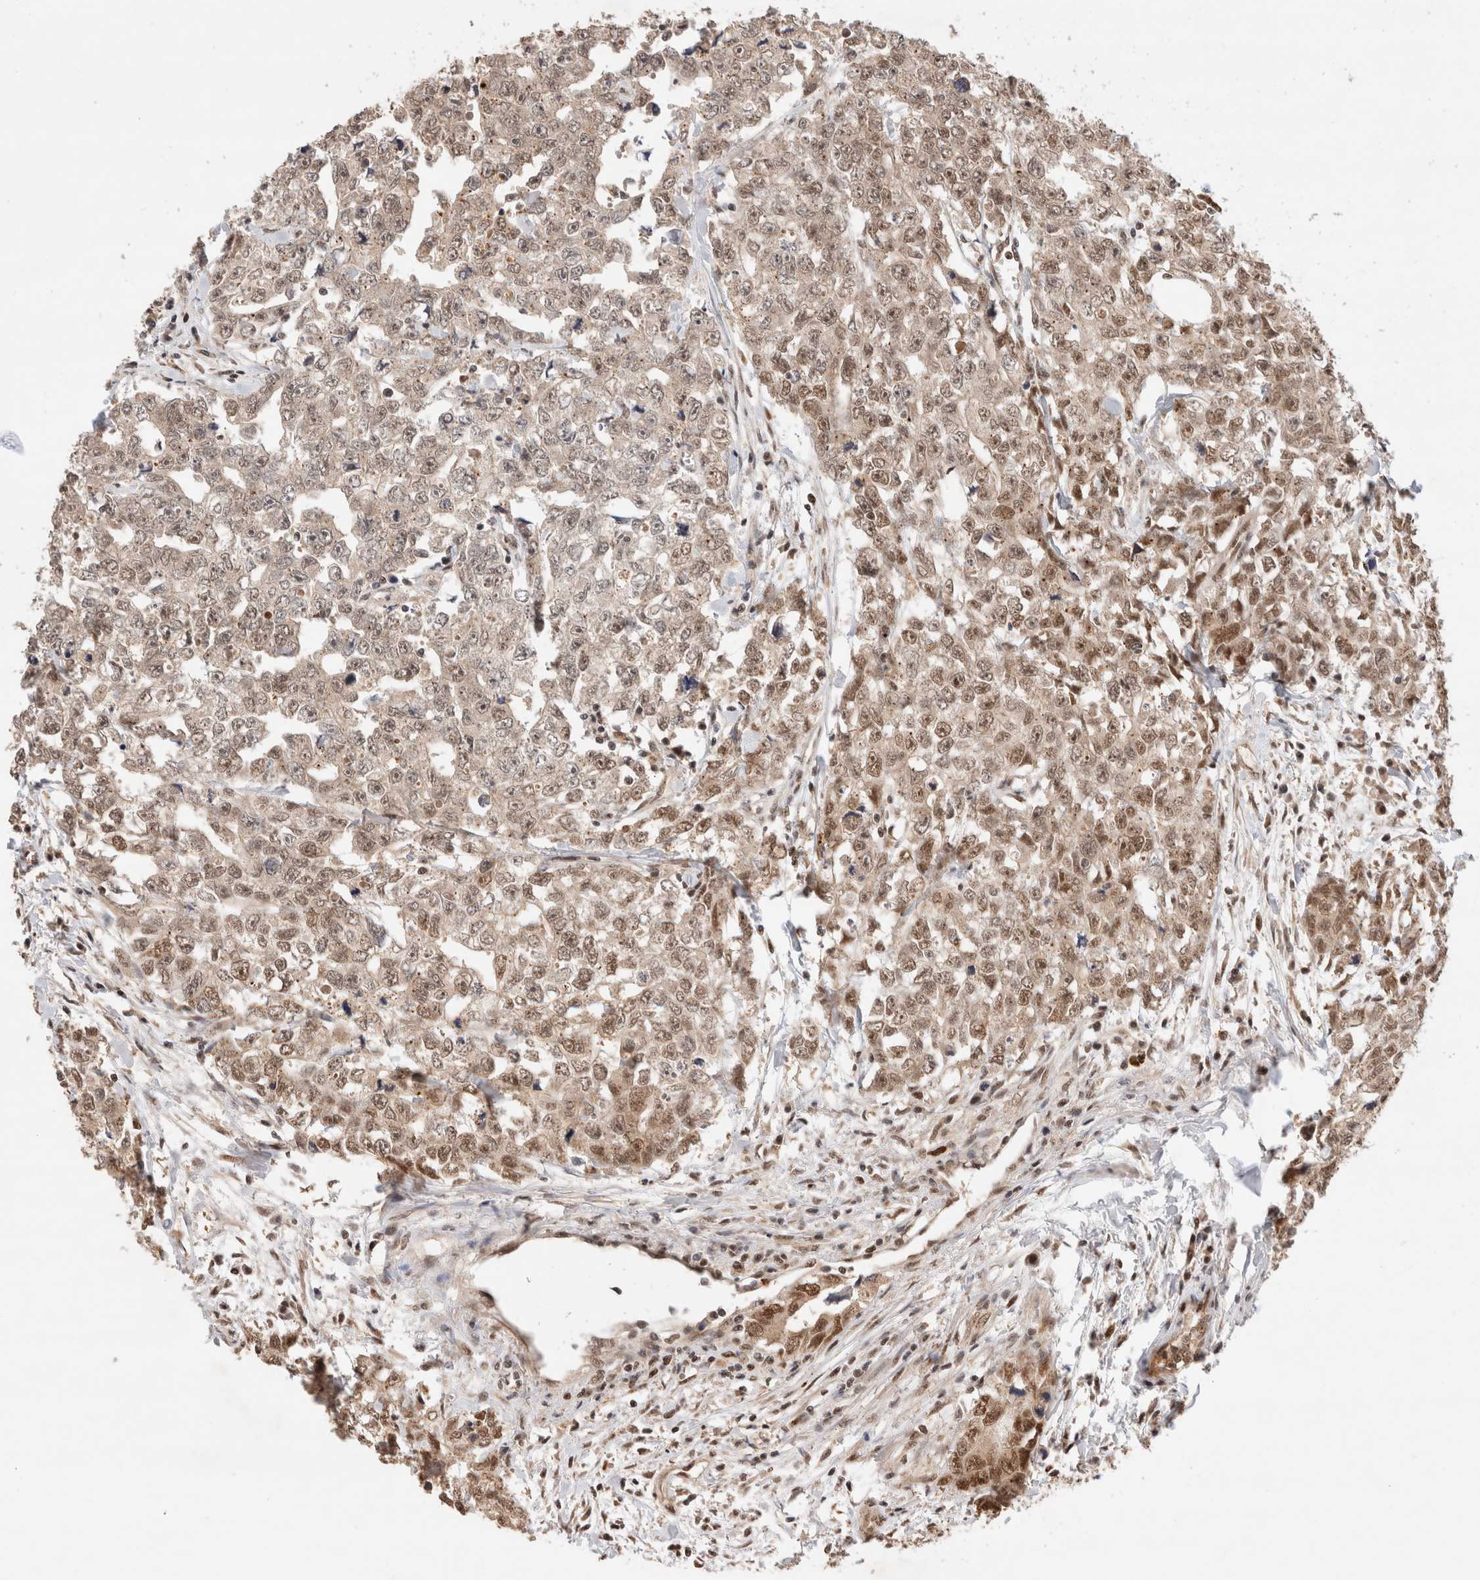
{"staining": {"intensity": "moderate", "quantity": ">75%", "location": "cytoplasmic/membranous,nuclear"}, "tissue": "testis cancer", "cell_type": "Tumor cells", "image_type": "cancer", "snomed": [{"axis": "morphology", "description": "Carcinoma, Embryonal, NOS"}, {"axis": "topography", "description": "Testis"}], "caption": "There is medium levels of moderate cytoplasmic/membranous and nuclear staining in tumor cells of testis embryonal carcinoma, as demonstrated by immunohistochemical staining (brown color).", "gene": "MPHOSPH6", "patient": {"sex": "male", "age": 28}}